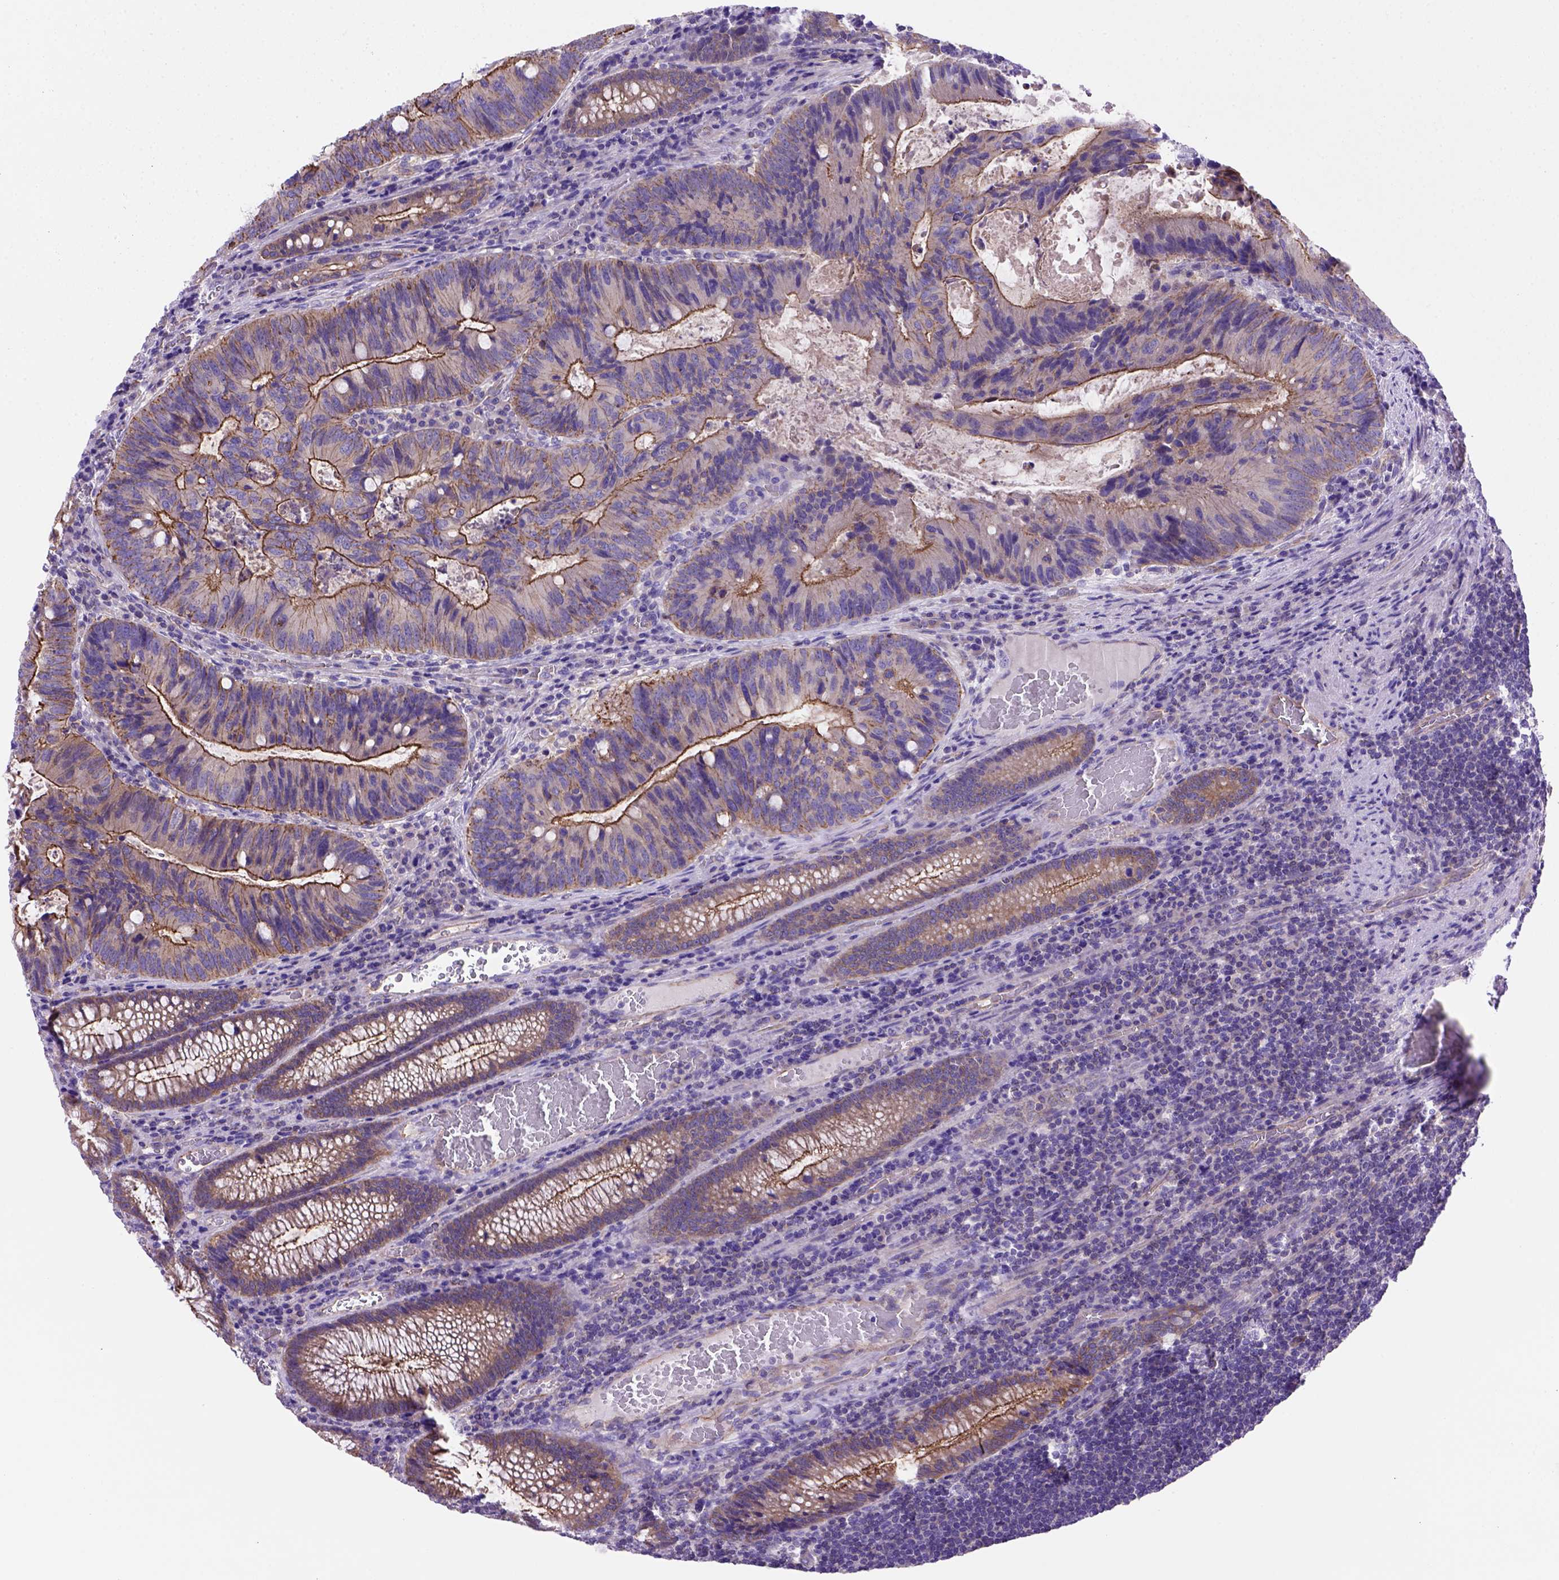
{"staining": {"intensity": "strong", "quantity": "25%-75%", "location": "cytoplasmic/membranous"}, "tissue": "colorectal cancer", "cell_type": "Tumor cells", "image_type": "cancer", "snomed": [{"axis": "morphology", "description": "Adenocarcinoma, NOS"}, {"axis": "topography", "description": "Colon"}], "caption": "IHC histopathology image of neoplastic tissue: human colorectal cancer stained using IHC exhibits high levels of strong protein expression localized specifically in the cytoplasmic/membranous of tumor cells, appearing as a cytoplasmic/membranous brown color.", "gene": "PEX12", "patient": {"sex": "male", "age": 67}}